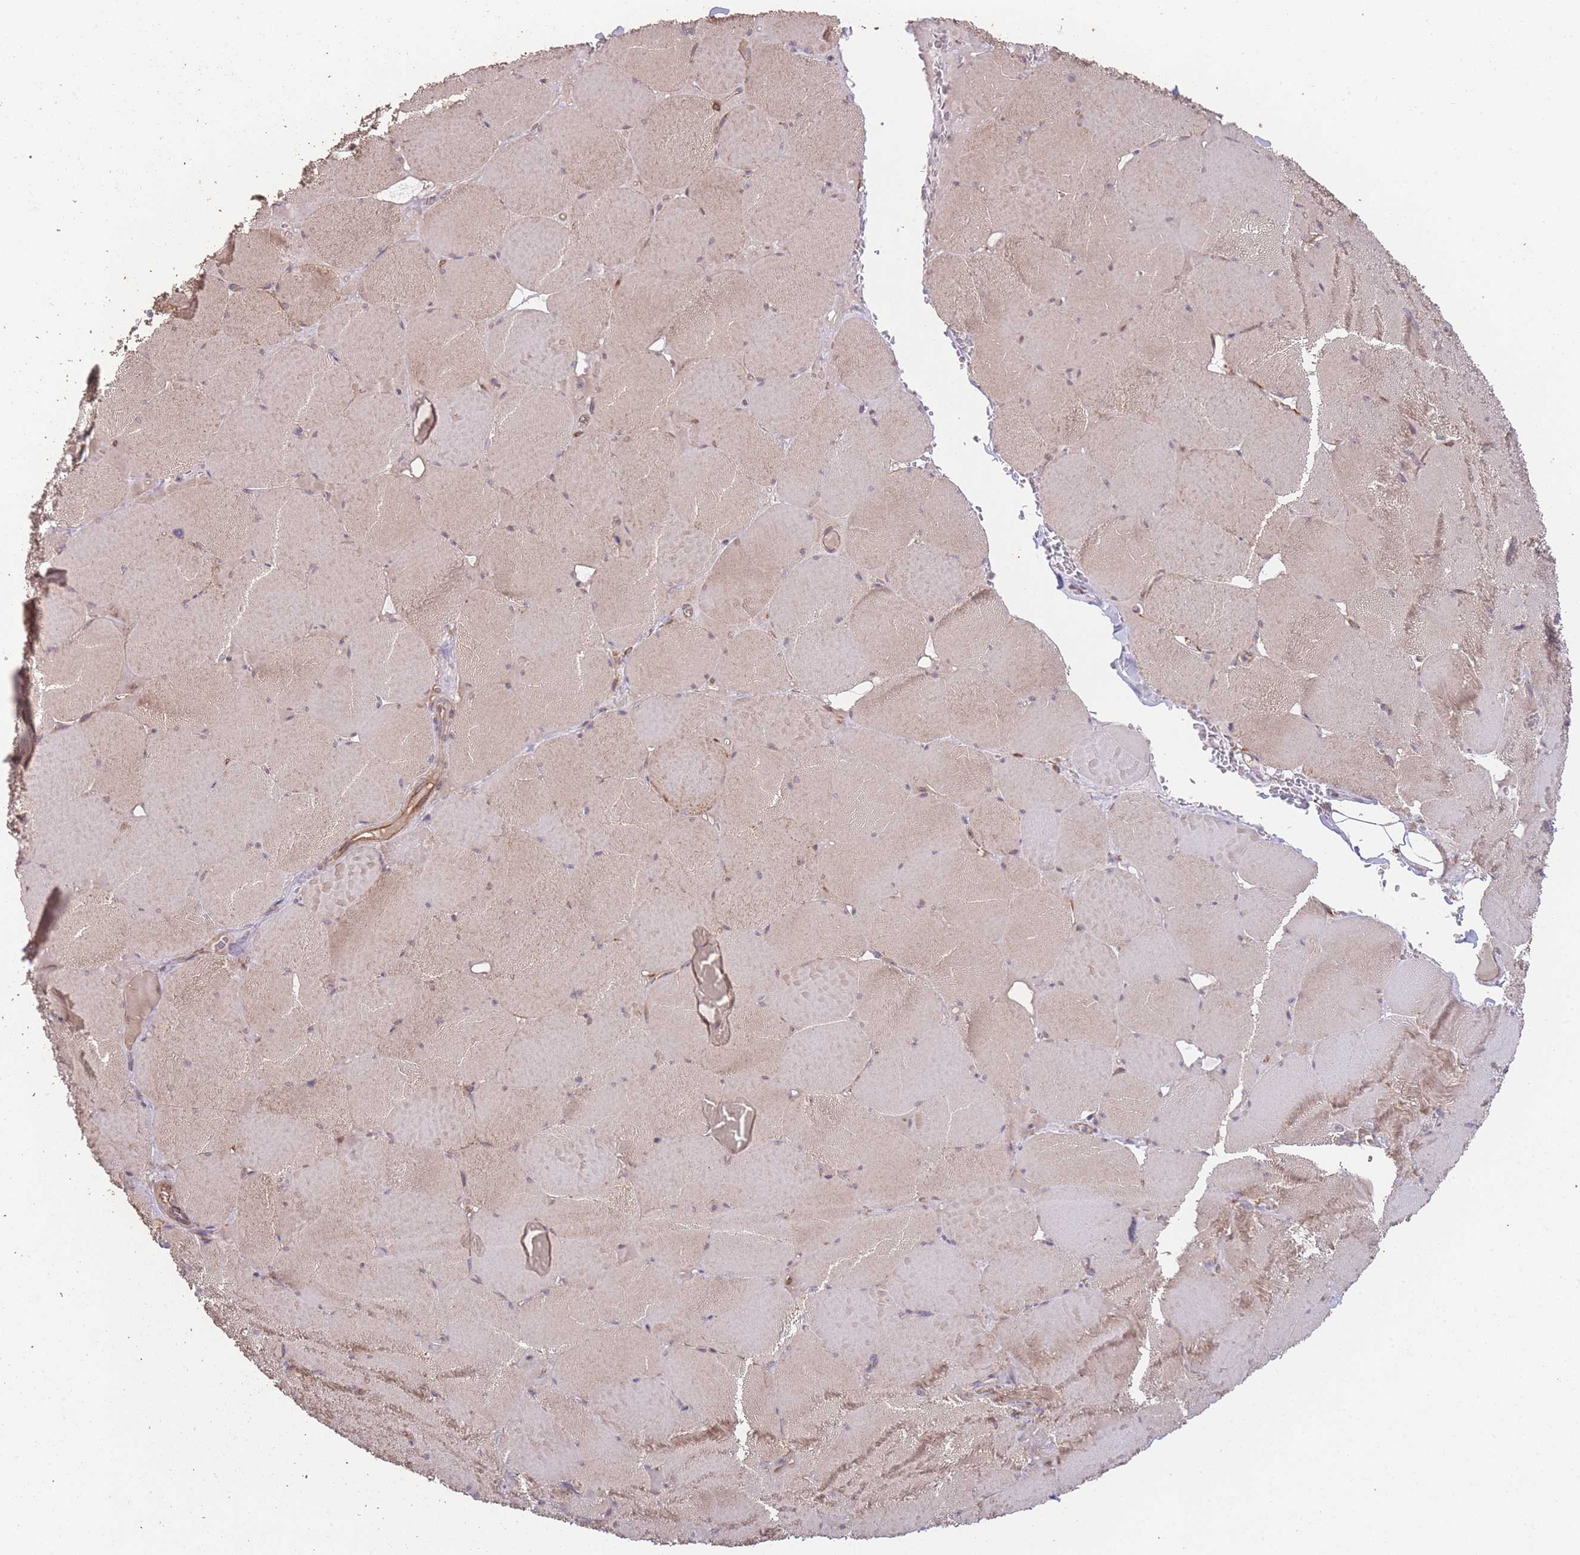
{"staining": {"intensity": "moderate", "quantity": "25%-75%", "location": "cytoplasmic/membranous"}, "tissue": "skeletal muscle", "cell_type": "Myocytes", "image_type": "normal", "snomed": [{"axis": "morphology", "description": "Normal tissue, NOS"}, {"axis": "topography", "description": "Skeletal muscle"}, {"axis": "topography", "description": "Head-Neck"}], "caption": "Immunohistochemical staining of benign human skeletal muscle exhibits medium levels of moderate cytoplasmic/membranous positivity in approximately 25%-75% of myocytes. (brown staining indicates protein expression, while blue staining denotes nuclei).", "gene": "PXMP4", "patient": {"sex": "male", "age": 66}}